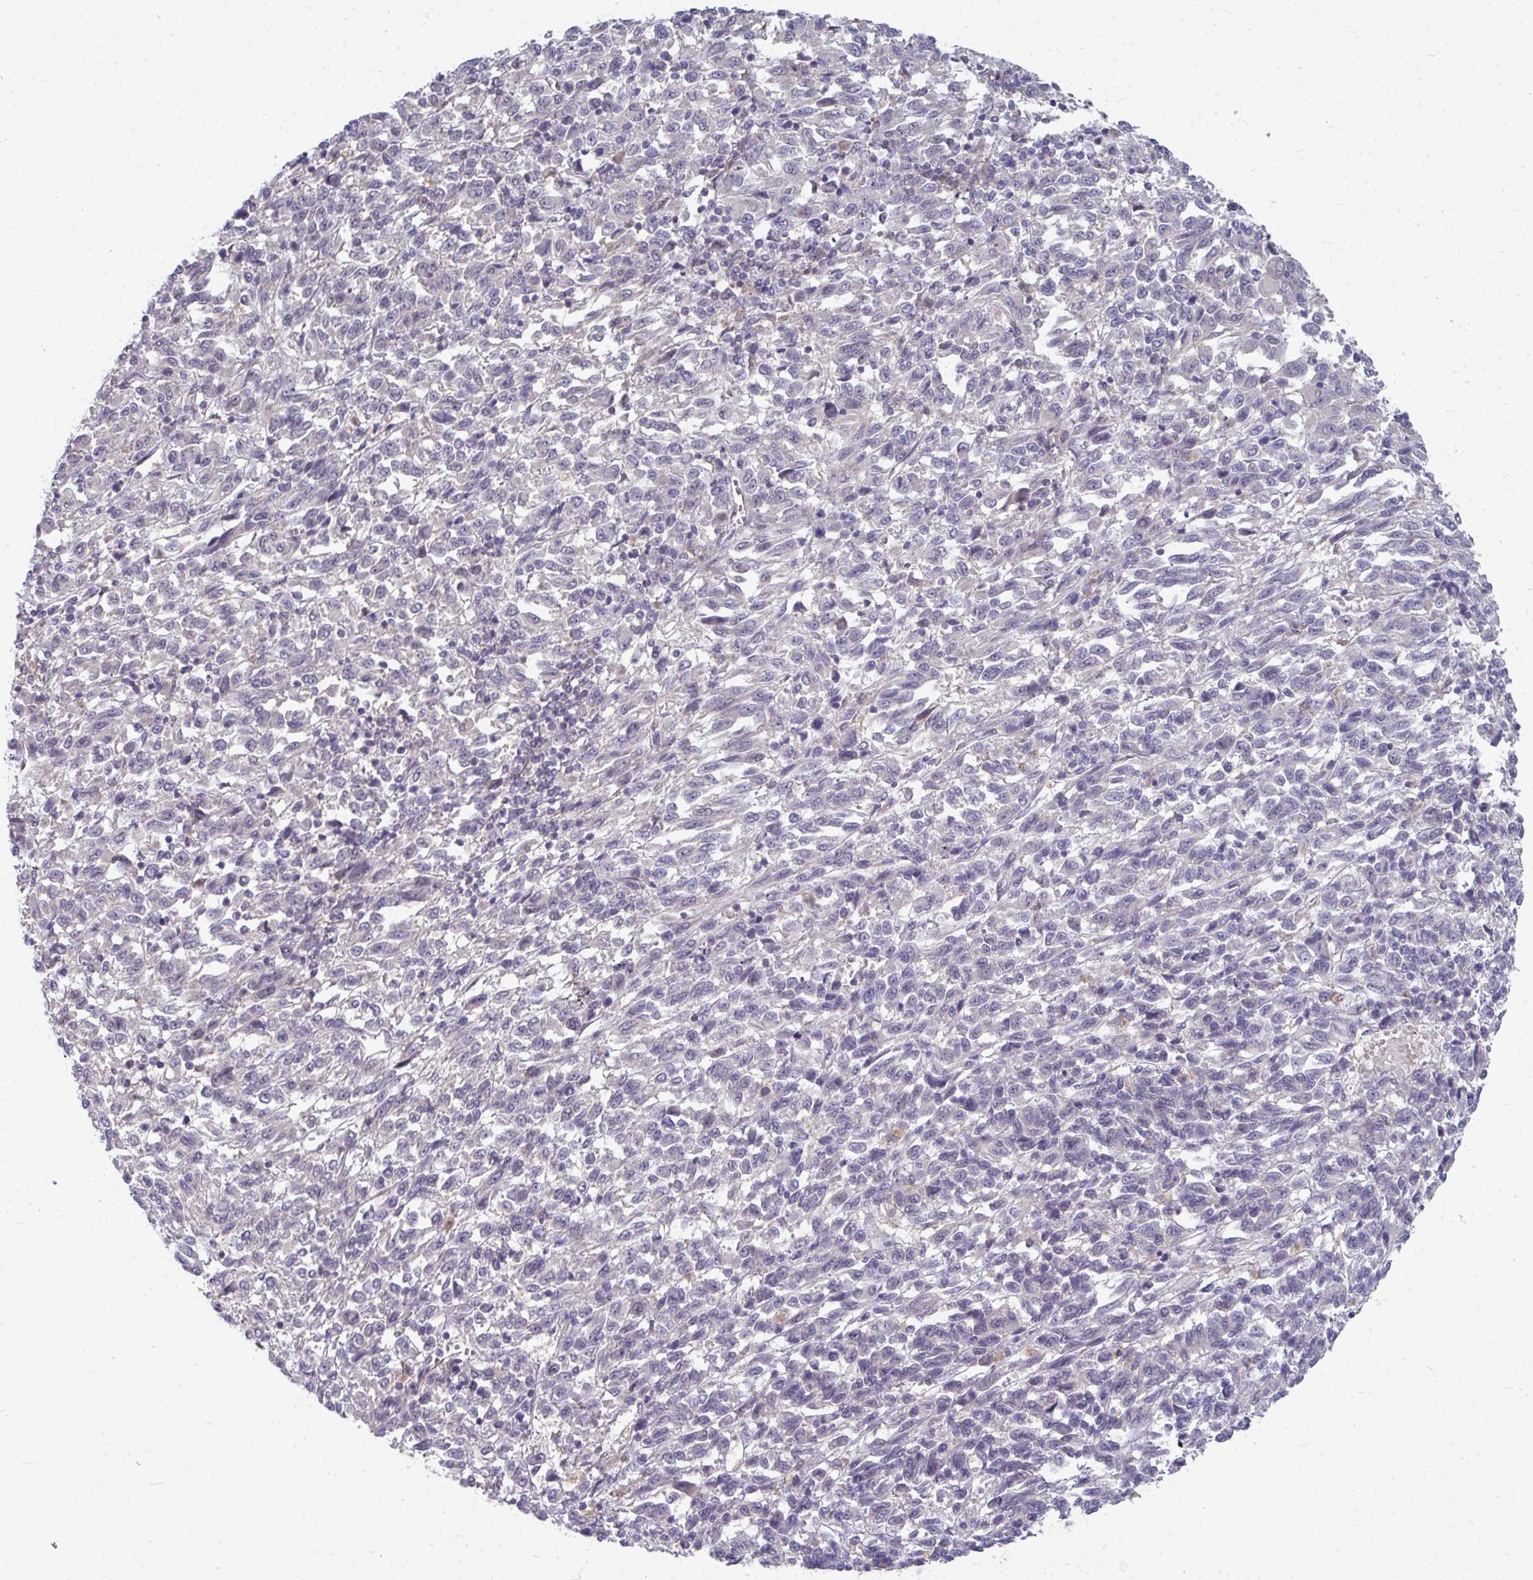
{"staining": {"intensity": "negative", "quantity": "none", "location": "none"}, "tissue": "melanoma", "cell_type": "Tumor cells", "image_type": "cancer", "snomed": [{"axis": "morphology", "description": "Malignant melanoma, Metastatic site"}, {"axis": "topography", "description": "Lung"}], "caption": "Tumor cells show no significant positivity in melanoma. The staining is performed using DAB brown chromogen with nuclei counter-stained in using hematoxylin.", "gene": "MROH8", "patient": {"sex": "male", "age": 64}}